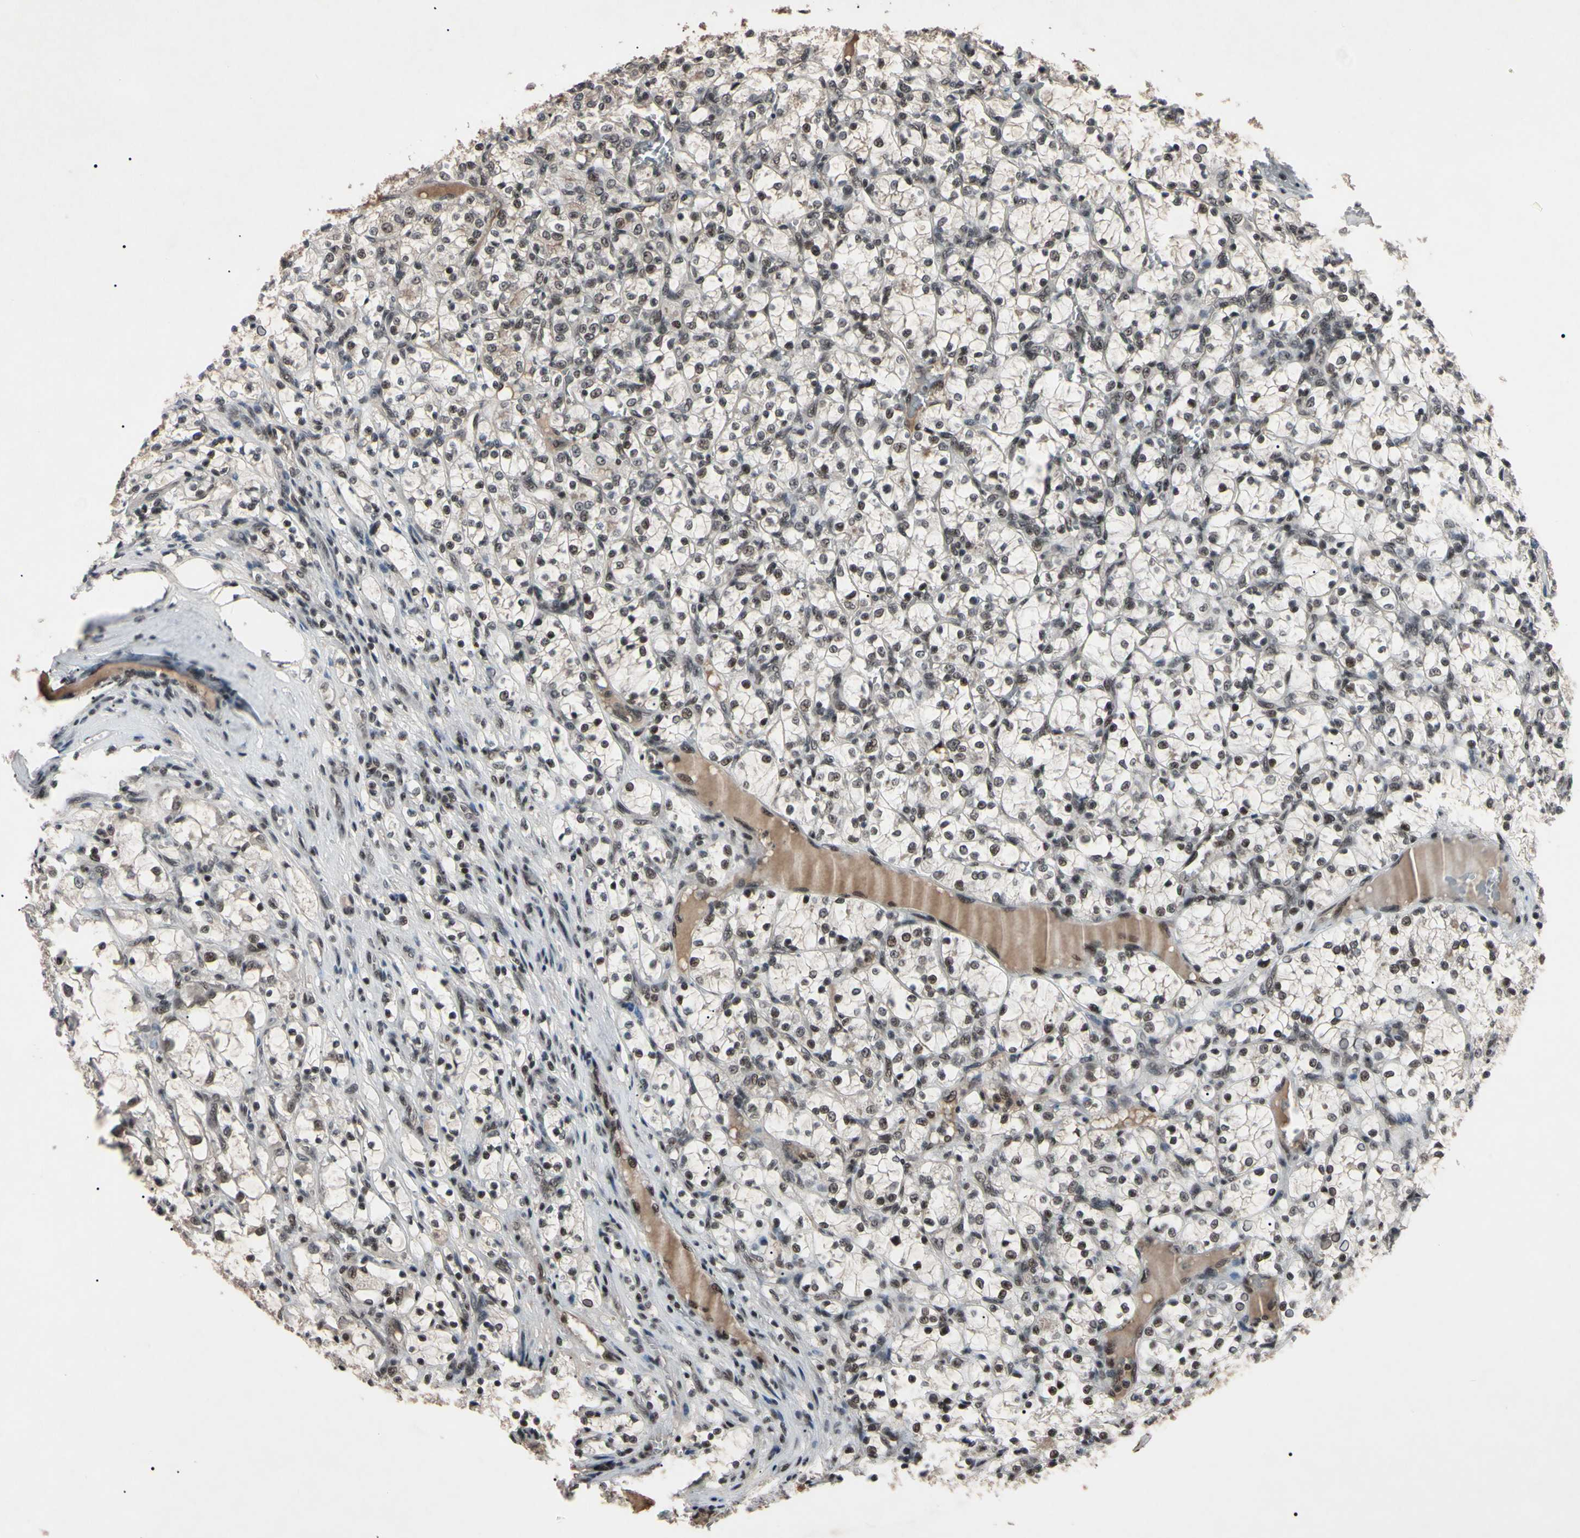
{"staining": {"intensity": "weak", "quantity": "25%-75%", "location": "nuclear"}, "tissue": "renal cancer", "cell_type": "Tumor cells", "image_type": "cancer", "snomed": [{"axis": "morphology", "description": "Adenocarcinoma, NOS"}, {"axis": "topography", "description": "Kidney"}], "caption": "Tumor cells display low levels of weak nuclear staining in about 25%-75% of cells in human renal cancer (adenocarcinoma).", "gene": "YY1", "patient": {"sex": "female", "age": 69}}